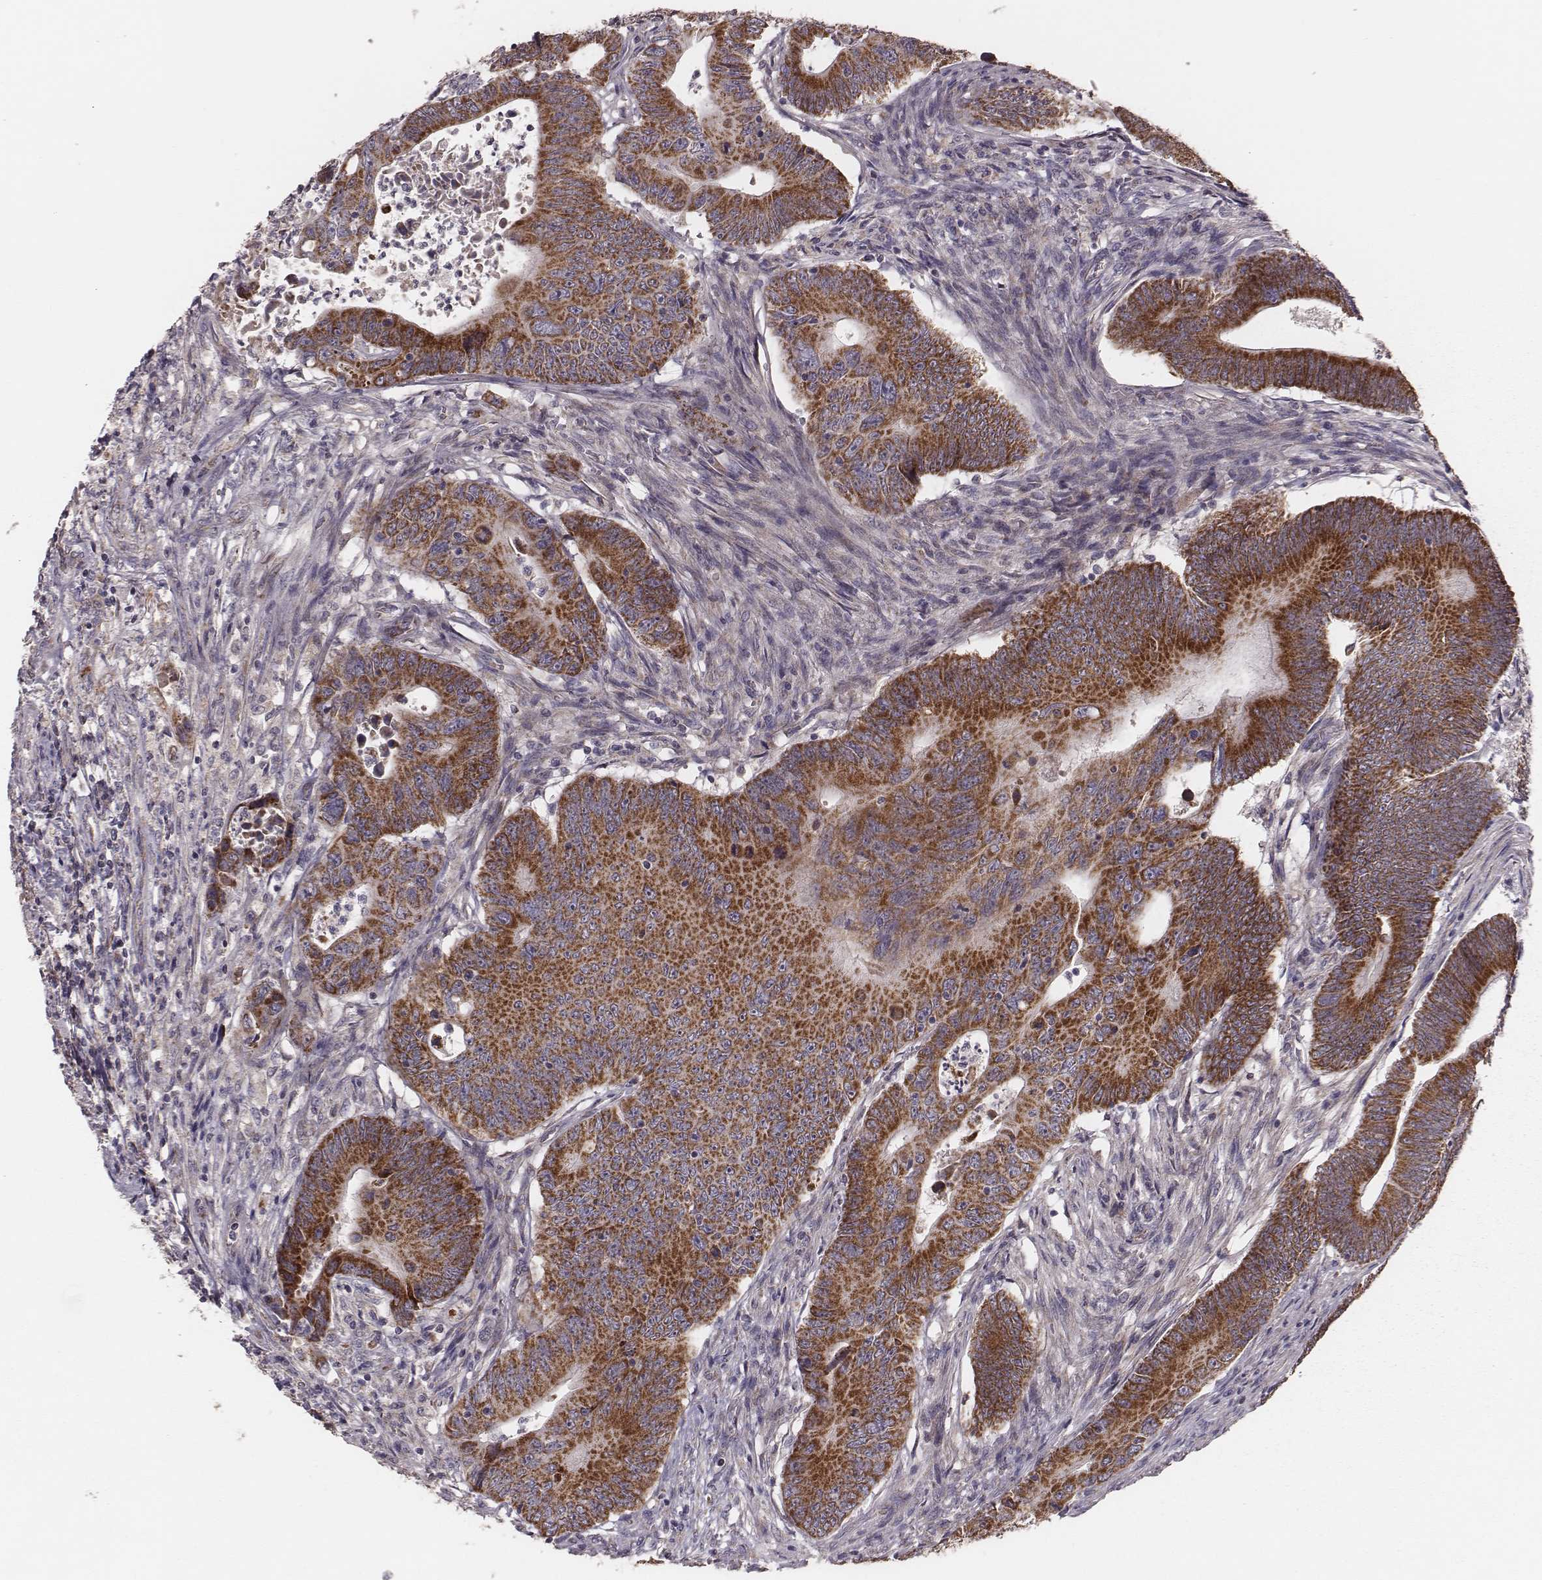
{"staining": {"intensity": "strong", "quantity": ">75%", "location": "cytoplasmic/membranous"}, "tissue": "colorectal cancer", "cell_type": "Tumor cells", "image_type": "cancer", "snomed": [{"axis": "morphology", "description": "Adenocarcinoma, NOS"}, {"axis": "topography", "description": "Colon"}], "caption": "IHC of human colorectal cancer shows high levels of strong cytoplasmic/membranous staining in about >75% of tumor cells.", "gene": "MRPS27", "patient": {"sex": "female", "age": 90}}